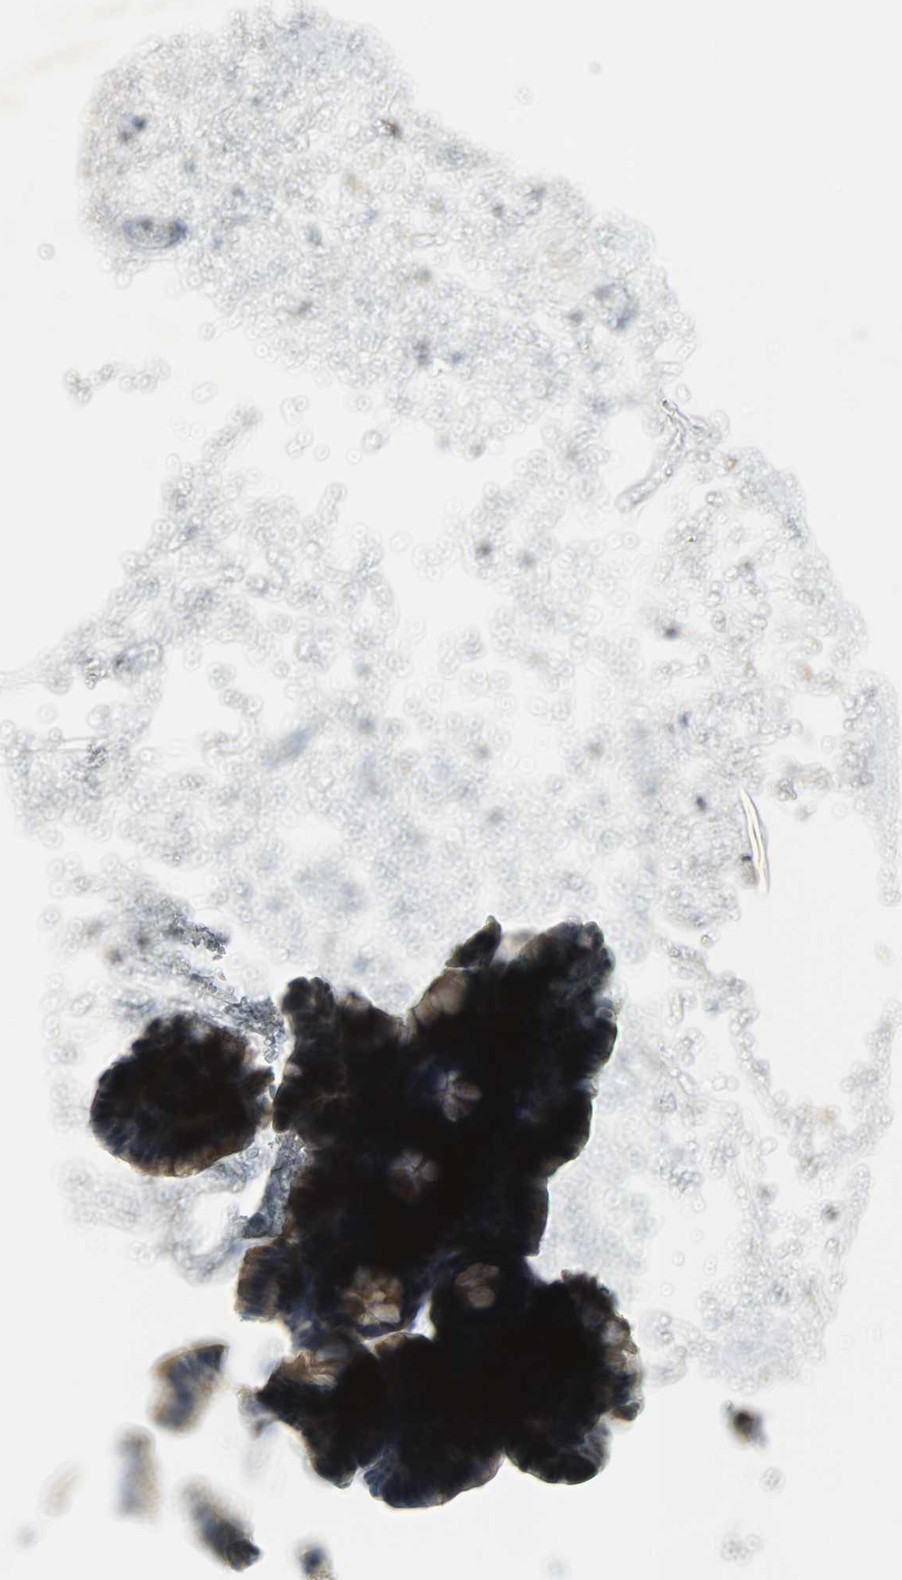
{"staining": {"intensity": "weak", "quantity": "25%-75%", "location": "cytoplasmic/membranous"}, "tissue": "colon", "cell_type": "Glandular cells", "image_type": "normal", "snomed": [{"axis": "morphology", "description": "Normal tissue, NOS"}, {"axis": "topography", "description": "Colon"}], "caption": "A high-resolution image shows IHC staining of unremarkable colon, which reveals weak cytoplasmic/membranous expression in approximately 25%-75% of glandular cells. (DAB = brown stain, brightfield microscopy at high magnification).", "gene": "TSC22D2", "patient": {"sex": "female", "age": 61}}